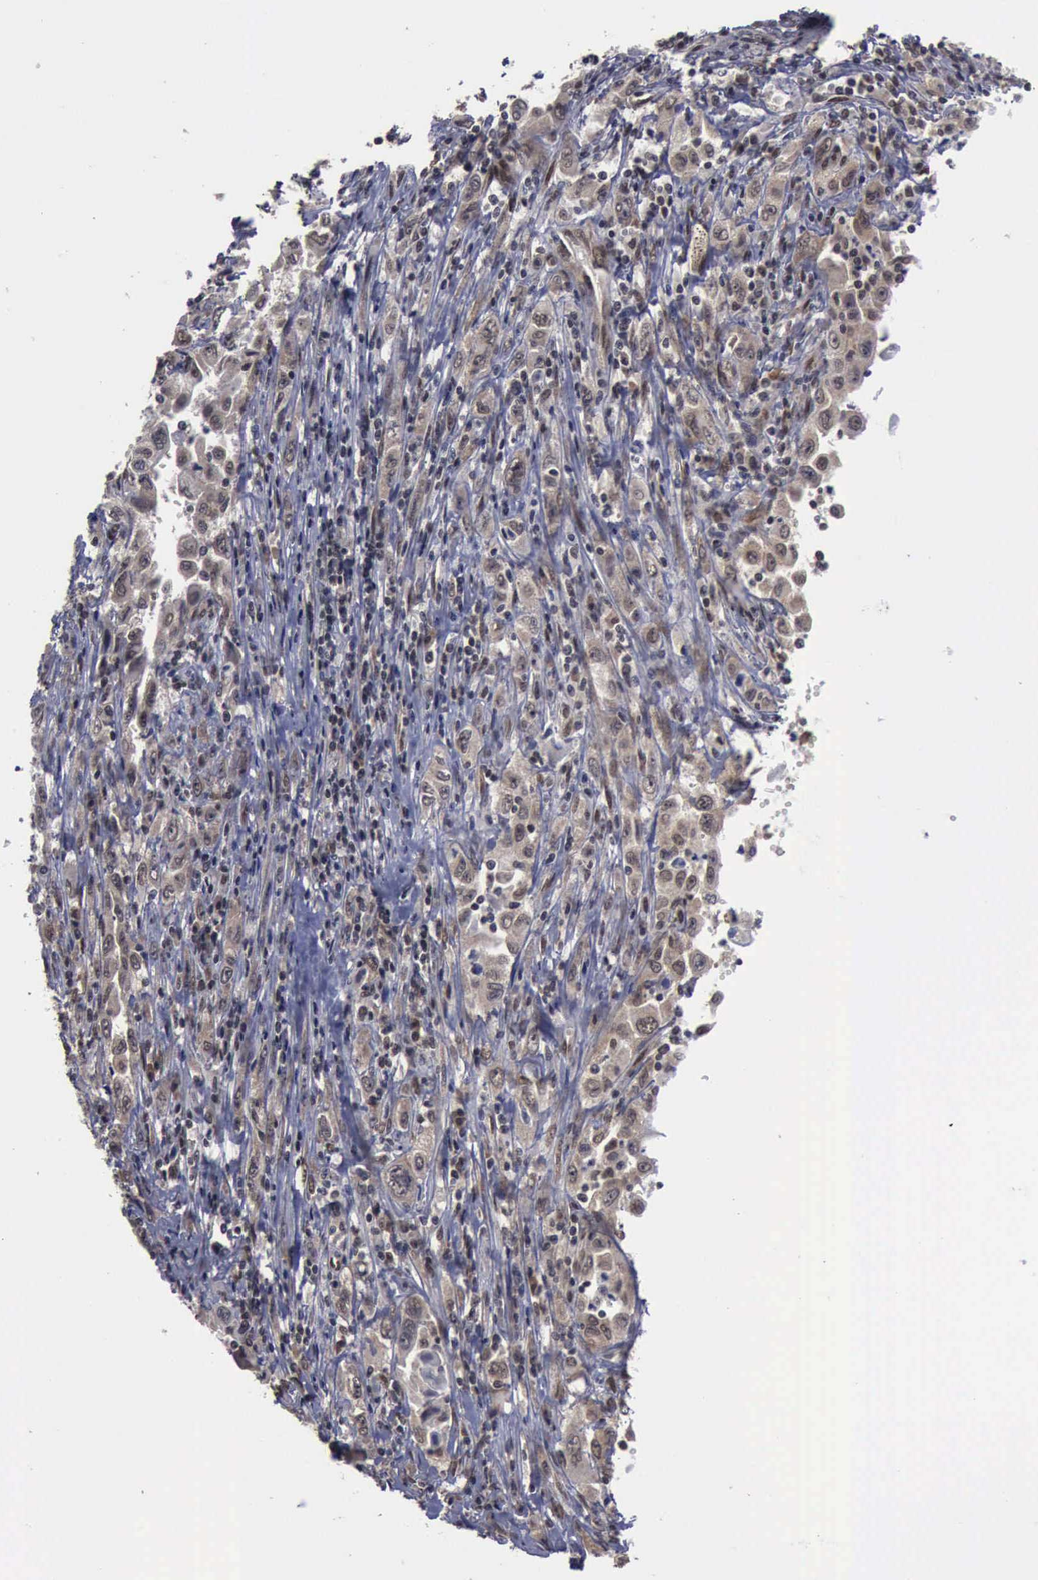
{"staining": {"intensity": "weak", "quantity": "25%-75%", "location": "cytoplasmic/membranous,nuclear"}, "tissue": "pancreatic cancer", "cell_type": "Tumor cells", "image_type": "cancer", "snomed": [{"axis": "morphology", "description": "Adenocarcinoma, NOS"}, {"axis": "topography", "description": "Pancreas"}], "caption": "There is low levels of weak cytoplasmic/membranous and nuclear staining in tumor cells of adenocarcinoma (pancreatic), as demonstrated by immunohistochemical staining (brown color).", "gene": "RTCB", "patient": {"sex": "male", "age": 70}}